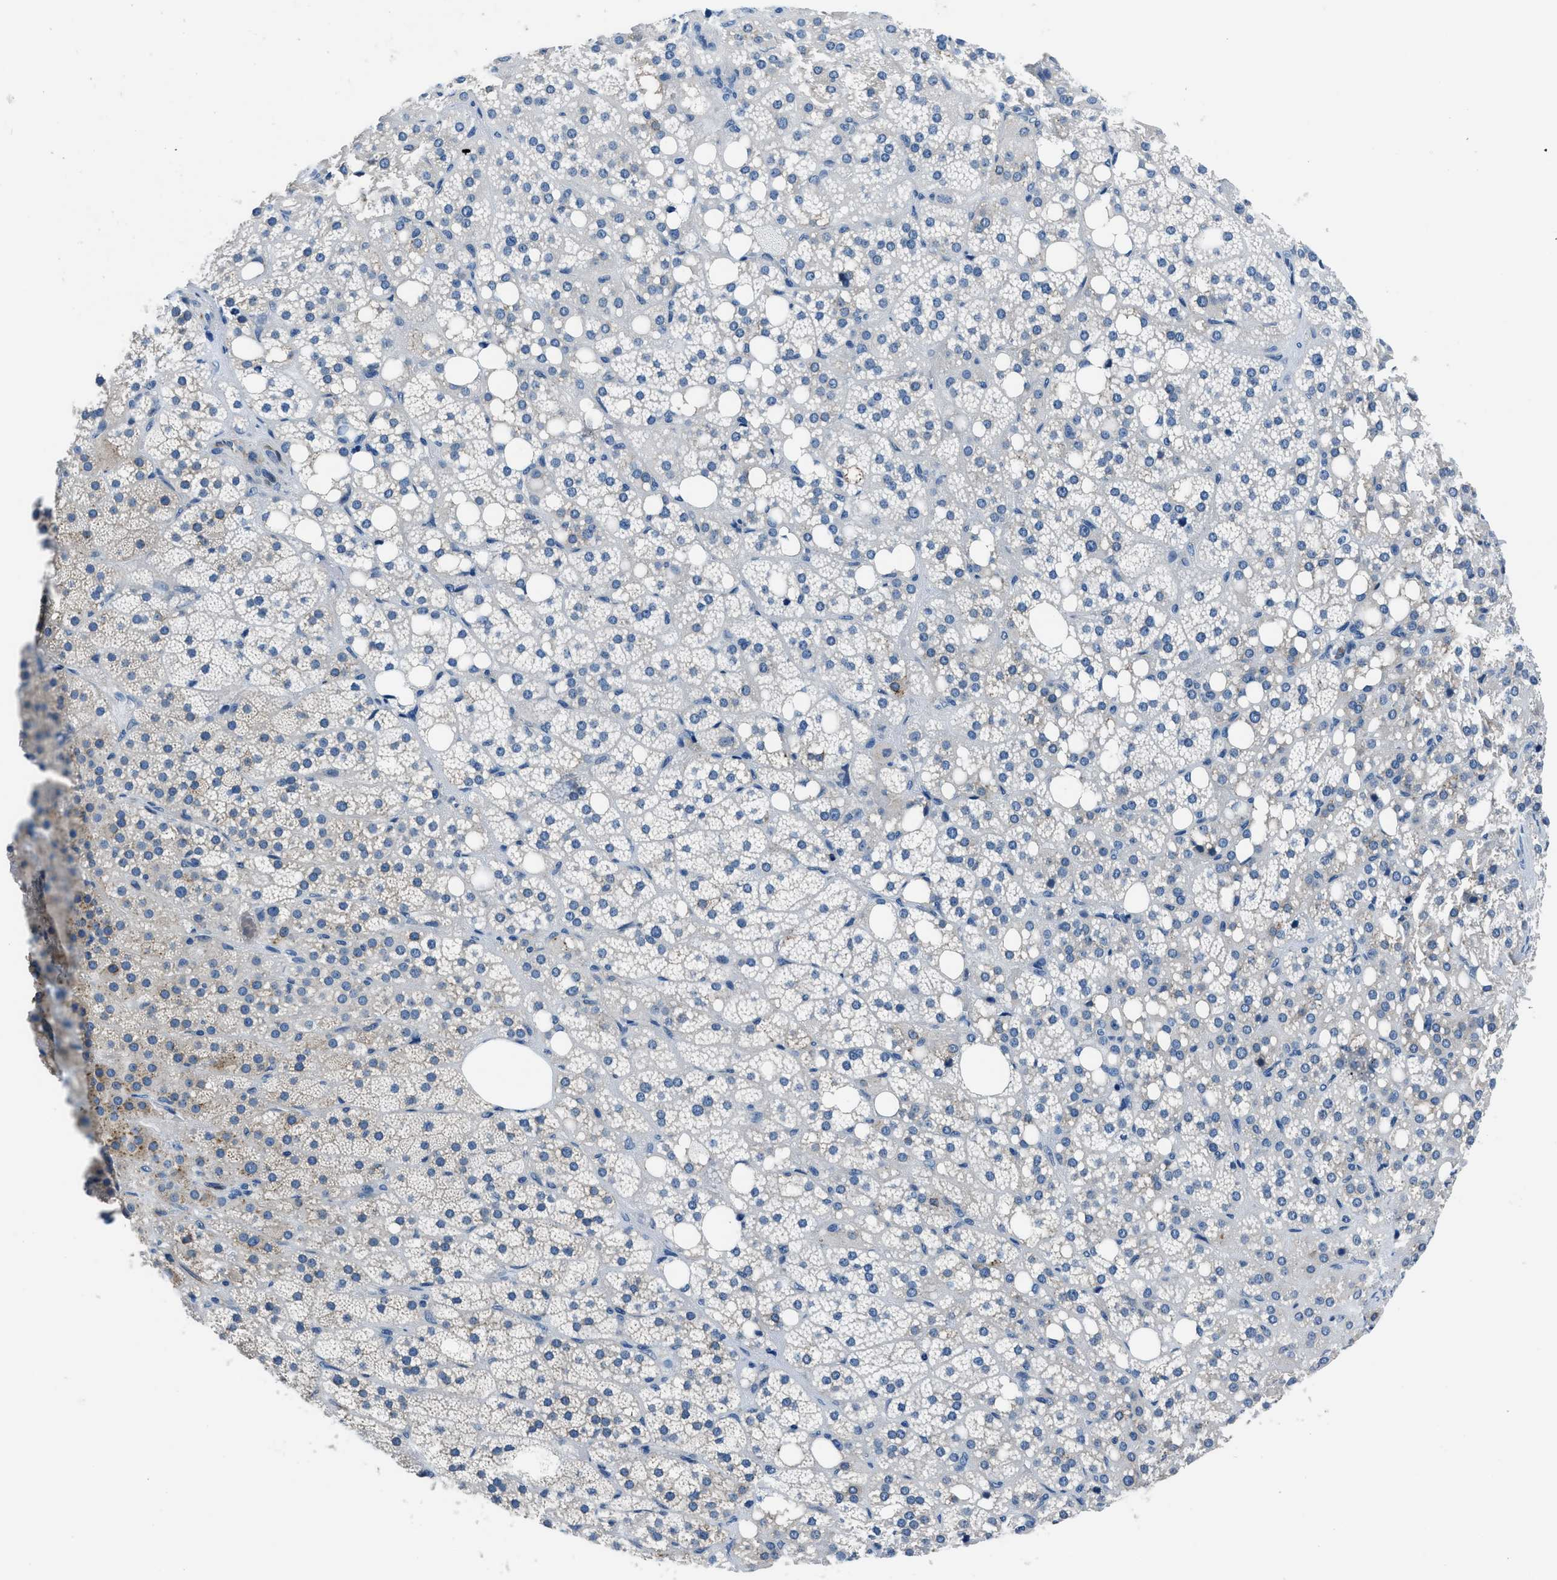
{"staining": {"intensity": "weak", "quantity": "<25%", "location": "cytoplasmic/membranous"}, "tissue": "adrenal gland", "cell_type": "Glandular cells", "image_type": "normal", "snomed": [{"axis": "morphology", "description": "Normal tissue, NOS"}, {"axis": "topography", "description": "Adrenal gland"}], "caption": "DAB (3,3'-diaminobenzidine) immunohistochemical staining of benign human adrenal gland displays no significant positivity in glandular cells. The staining was performed using DAB (3,3'-diaminobenzidine) to visualize the protein expression in brown, while the nuclei were stained in blue with hematoxylin (Magnification: 20x).", "gene": "GJA3", "patient": {"sex": "female", "age": 59}}